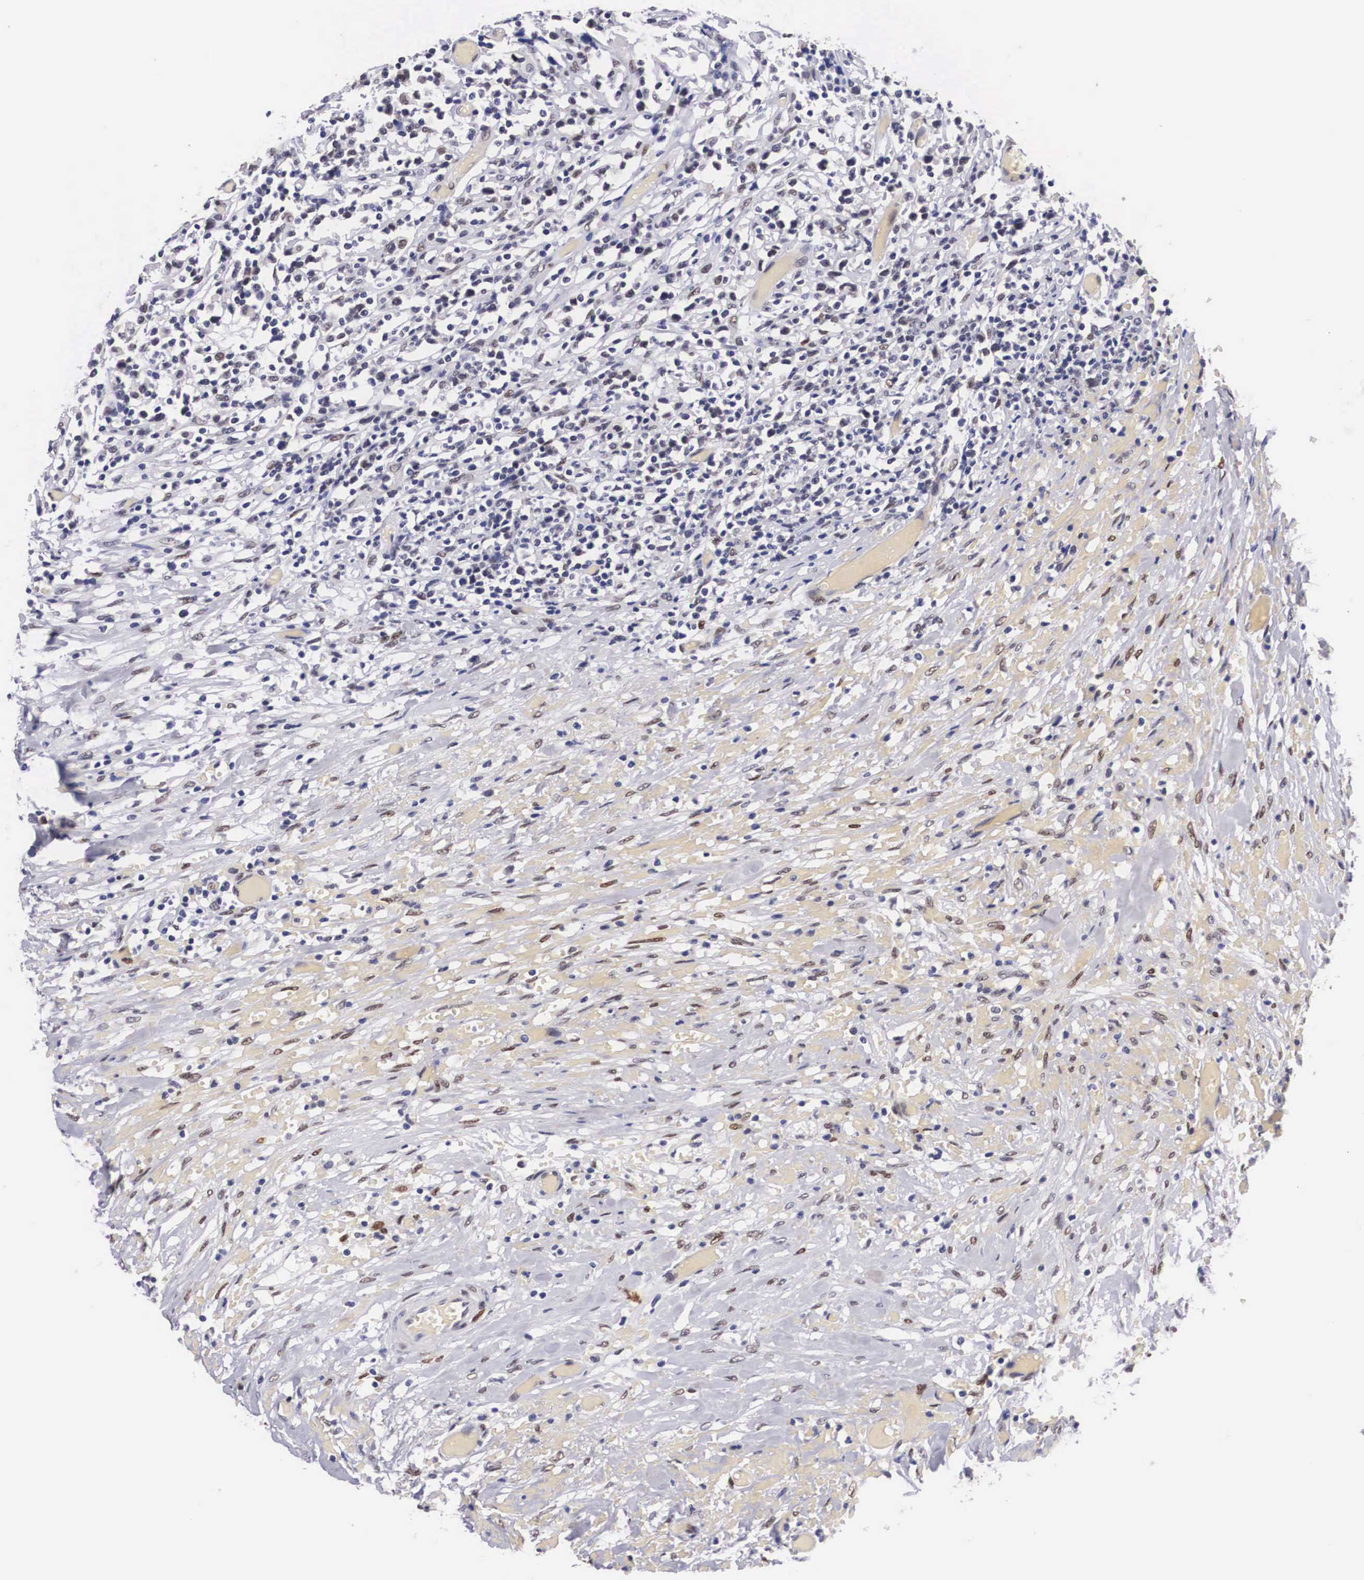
{"staining": {"intensity": "negative", "quantity": "none", "location": "none"}, "tissue": "lymphoma", "cell_type": "Tumor cells", "image_type": "cancer", "snomed": [{"axis": "morphology", "description": "Malignant lymphoma, non-Hodgkin's type, High grade"}, {"axis": "topography", "description": "Colon"}], "caption": "Lymphoma stained for a protein using immunohistochemistry reveals no positivity tumor cells.", "gene": "KHDRBS3", "patient": {"sex": "male", "age": 82}}